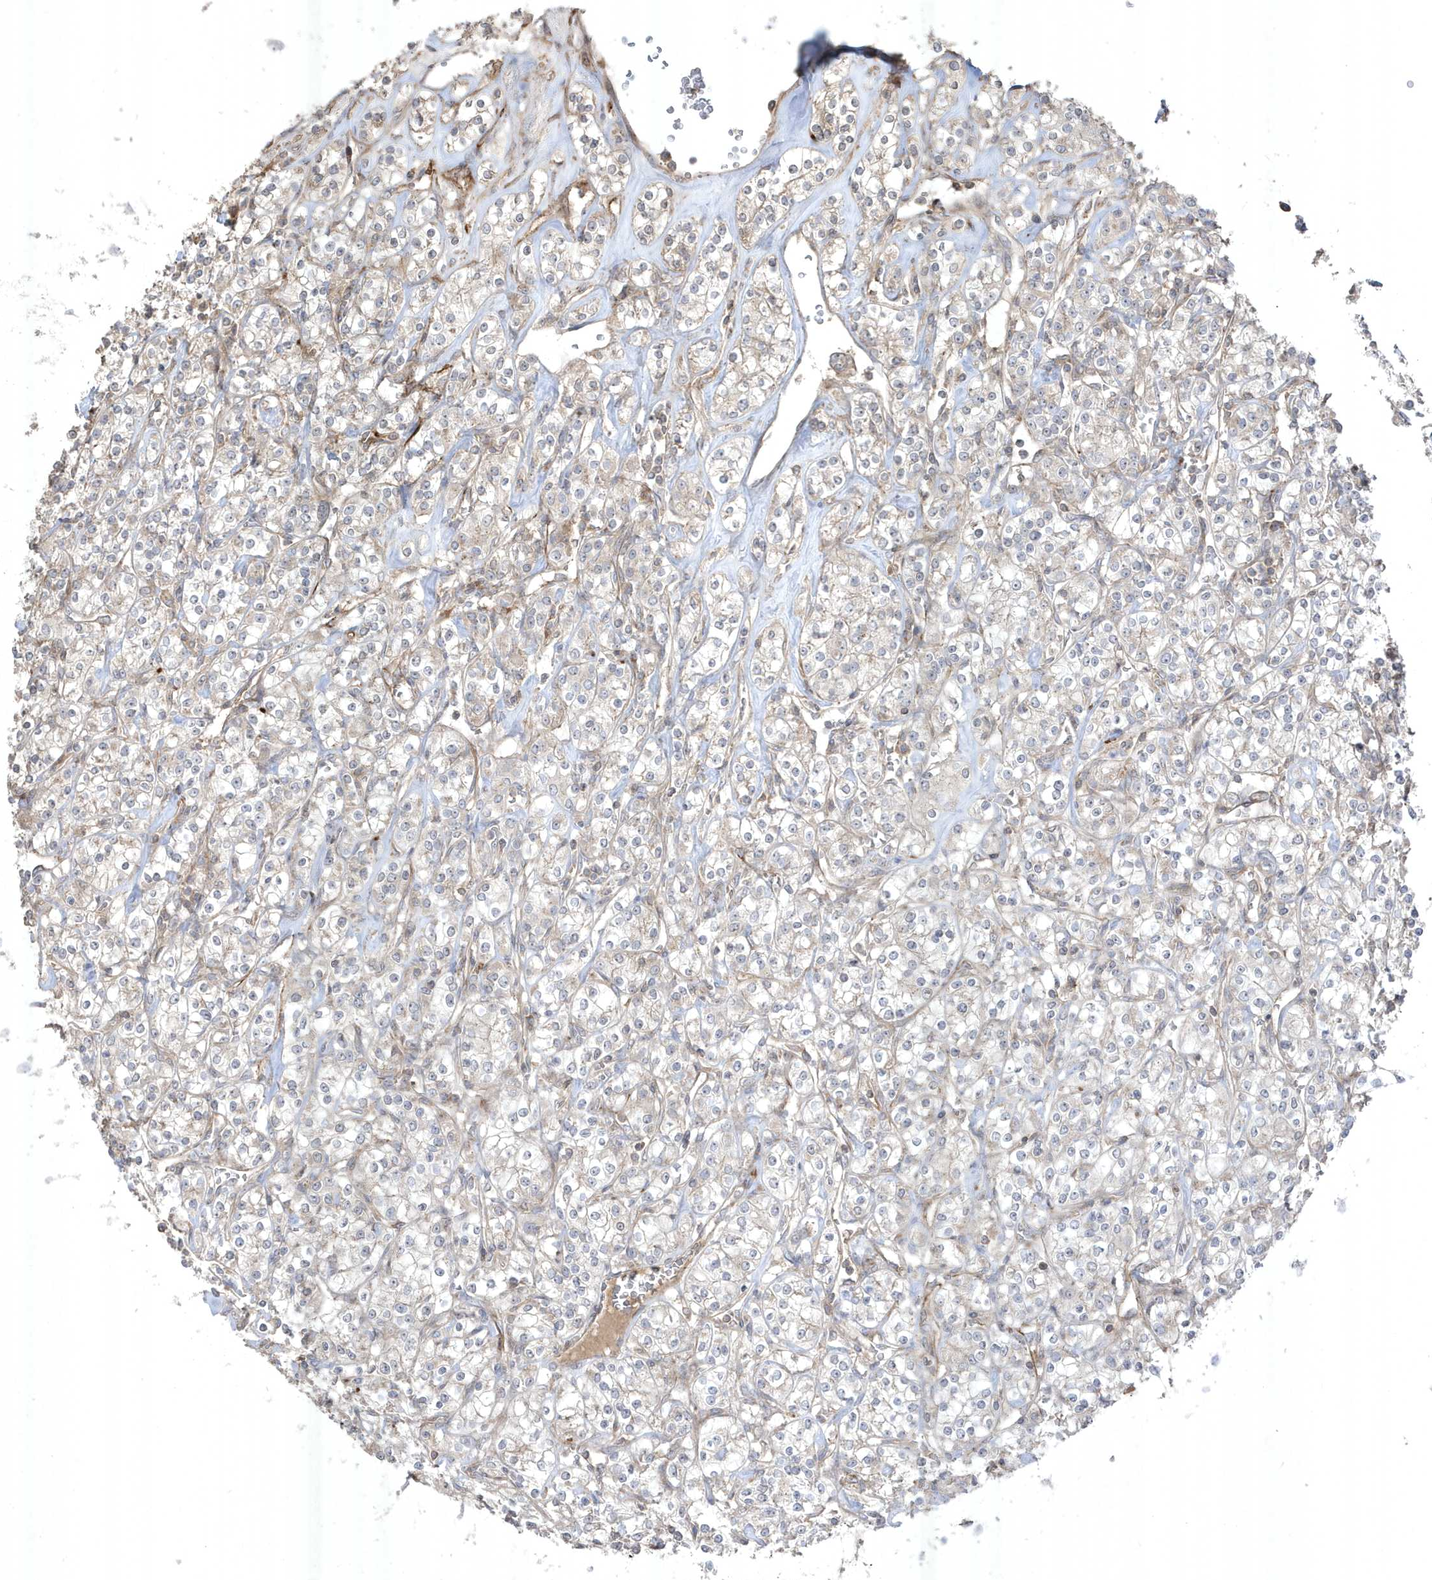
{"staining": {"intensity": "weak", "quantity": "<25%", "location": "cytoplasmic/membranous"}, "tissue": "renal cancer", "cell_type": "Tumor cells", "image_type": "cancer", "snomed": [{"axis": "morphology", "description": "Adenocarcinoma, NOS"}, {"axis": "topography", "description": "Kidney"}], "caption": "A photomicrograph of renal adenocarcinoma stained for a protein reveals no brown staining in tumor cells.", "gene": "CETN3", "patient": {"sex": "male", "age": 77}}